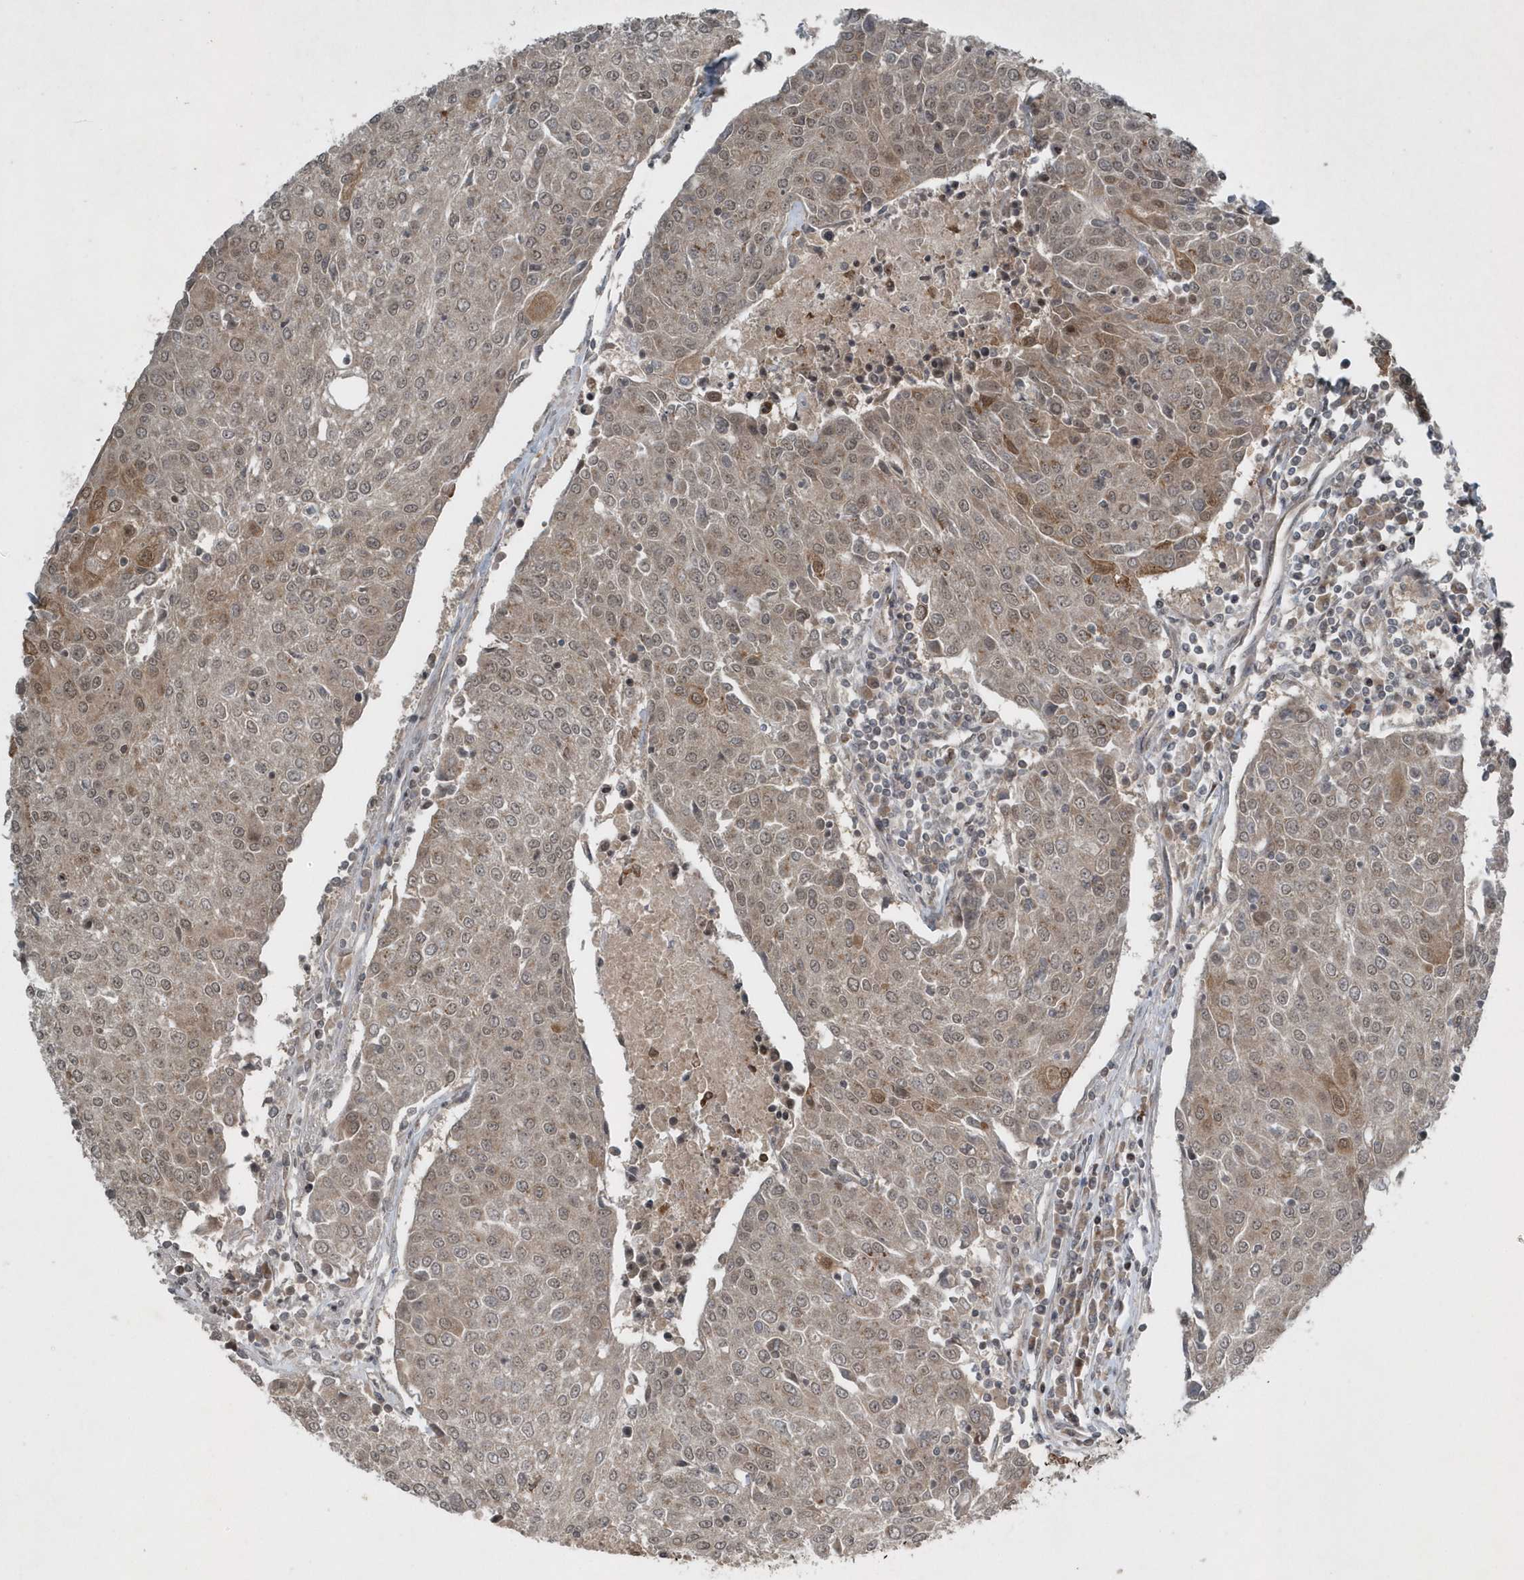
{"staining": {"intensity": "moderate", "quantity": "<25%", "location": "cytoplasmic/membranous"}, "tissue": "urothelial cancer", "cell_type": "Tumor cells", "image_type": "cancer", "snomed": [{"axis": "morphology", "description": "Urothelial carcinoma, High grade"}, {"axis": "topography", "description": "Urinary bladder"}], "caption": "Moderate cytoplasmic/membranous expression for a protein is identified in approximately <25% of tumor cells of high-grade urothelial carcinoma using immunohistochemistry.", "gene": "EIF2B1", "patient": {"sex": "female", "age": 85}}